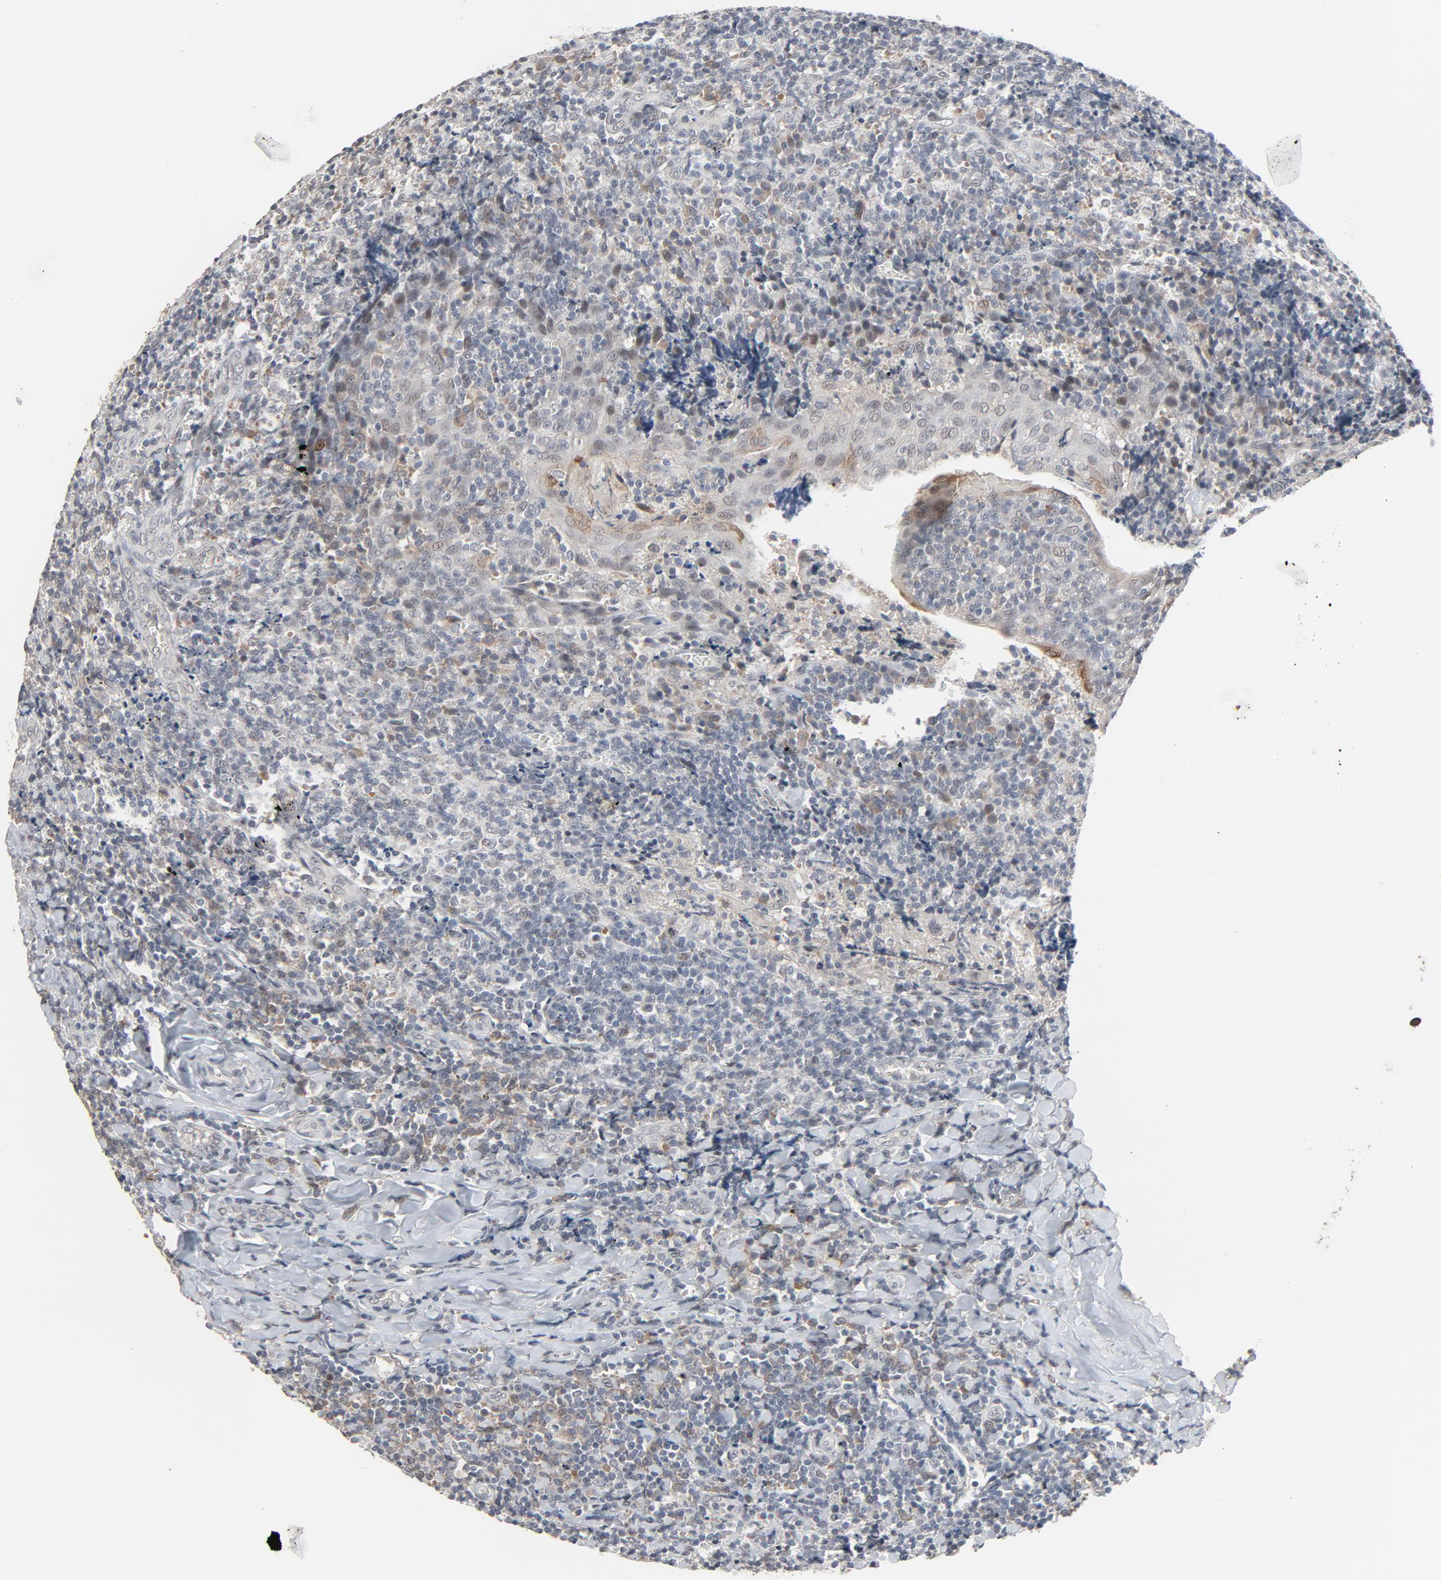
{"staining": {"intensity": "weak", "quantity": "<25%", "location": "cytoplasmic/membranous"}, "tissue": "tonsil", "cell_type": "Germinal center cells", "image_type": "normal", "snomed": [{"axis": "morphology", "description": "Normal tissue, NOS"}, {"axis": "topography", "description": "Tonsil"}], "caption": "Immunohistochemistry (IHC) image of normal human tonsil stained for a protein (brown), which reveals no staining in germinal center cells. (DAB immunohistochemistry with hematoxylin counter stain).", "gene": "MT3", "patient": {"sex": "male", "age": 20}}